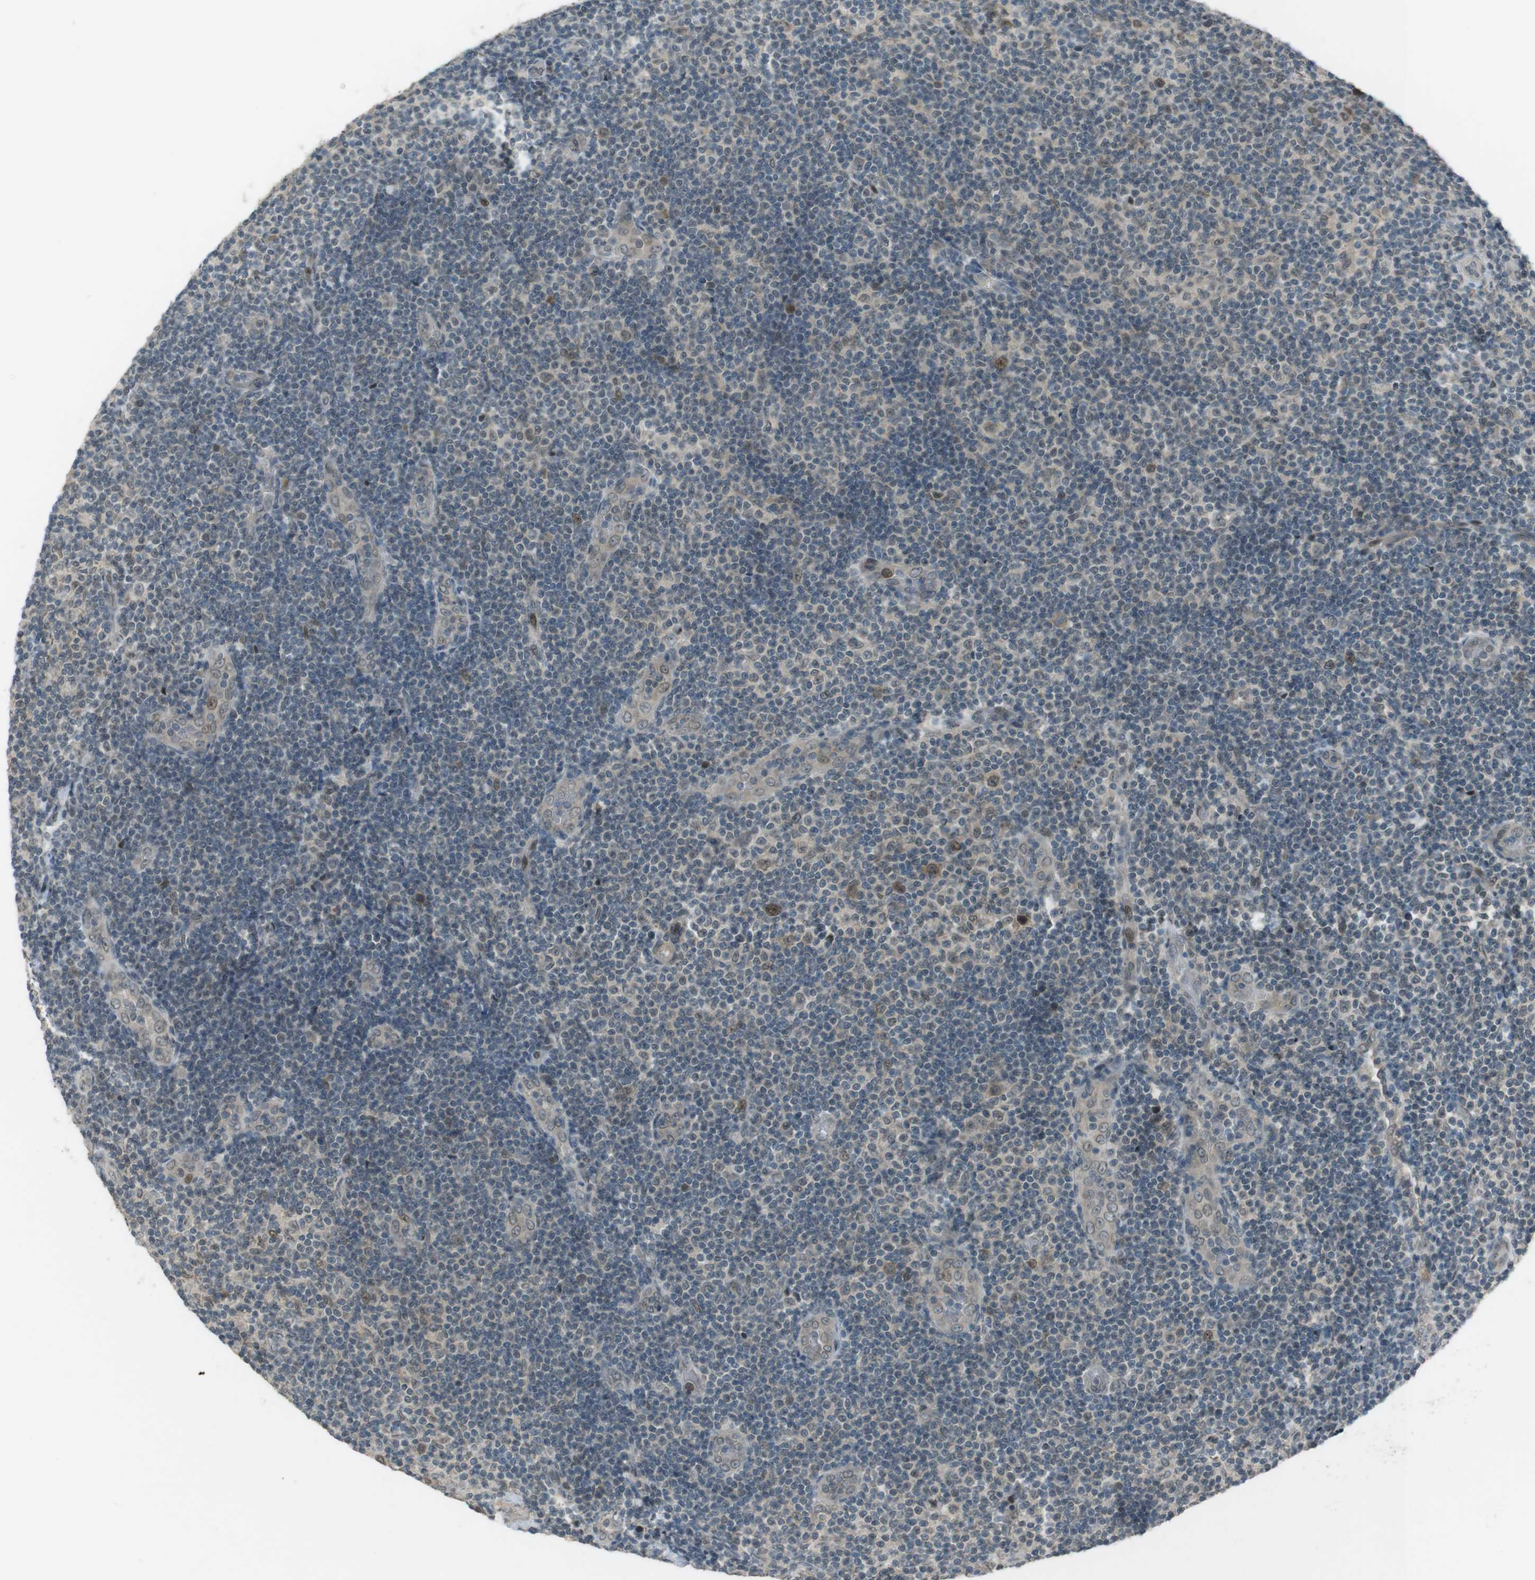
{"staining": {"intensity": "weak", "quantity": "25%-75%", "location": "nuclear"}, "tissue": "lymphoma", "cell_type": "Tumor cells", "image_type": "cancer", "snomed": [{"axis": "morphology", "description": "Malignant lymphoma, non-Hodgkin's type, Low grade"}, {"axis": "topography", "description": "Lymph node"}], "caption": "This is a photomicrograph of immunohistochemistry (IHC) staining of lymphoma, which shows weak staining in the nuclear of tumor cells.", "gene": "SLITRK5", "patient": {"sex": "male", "age": 83}}